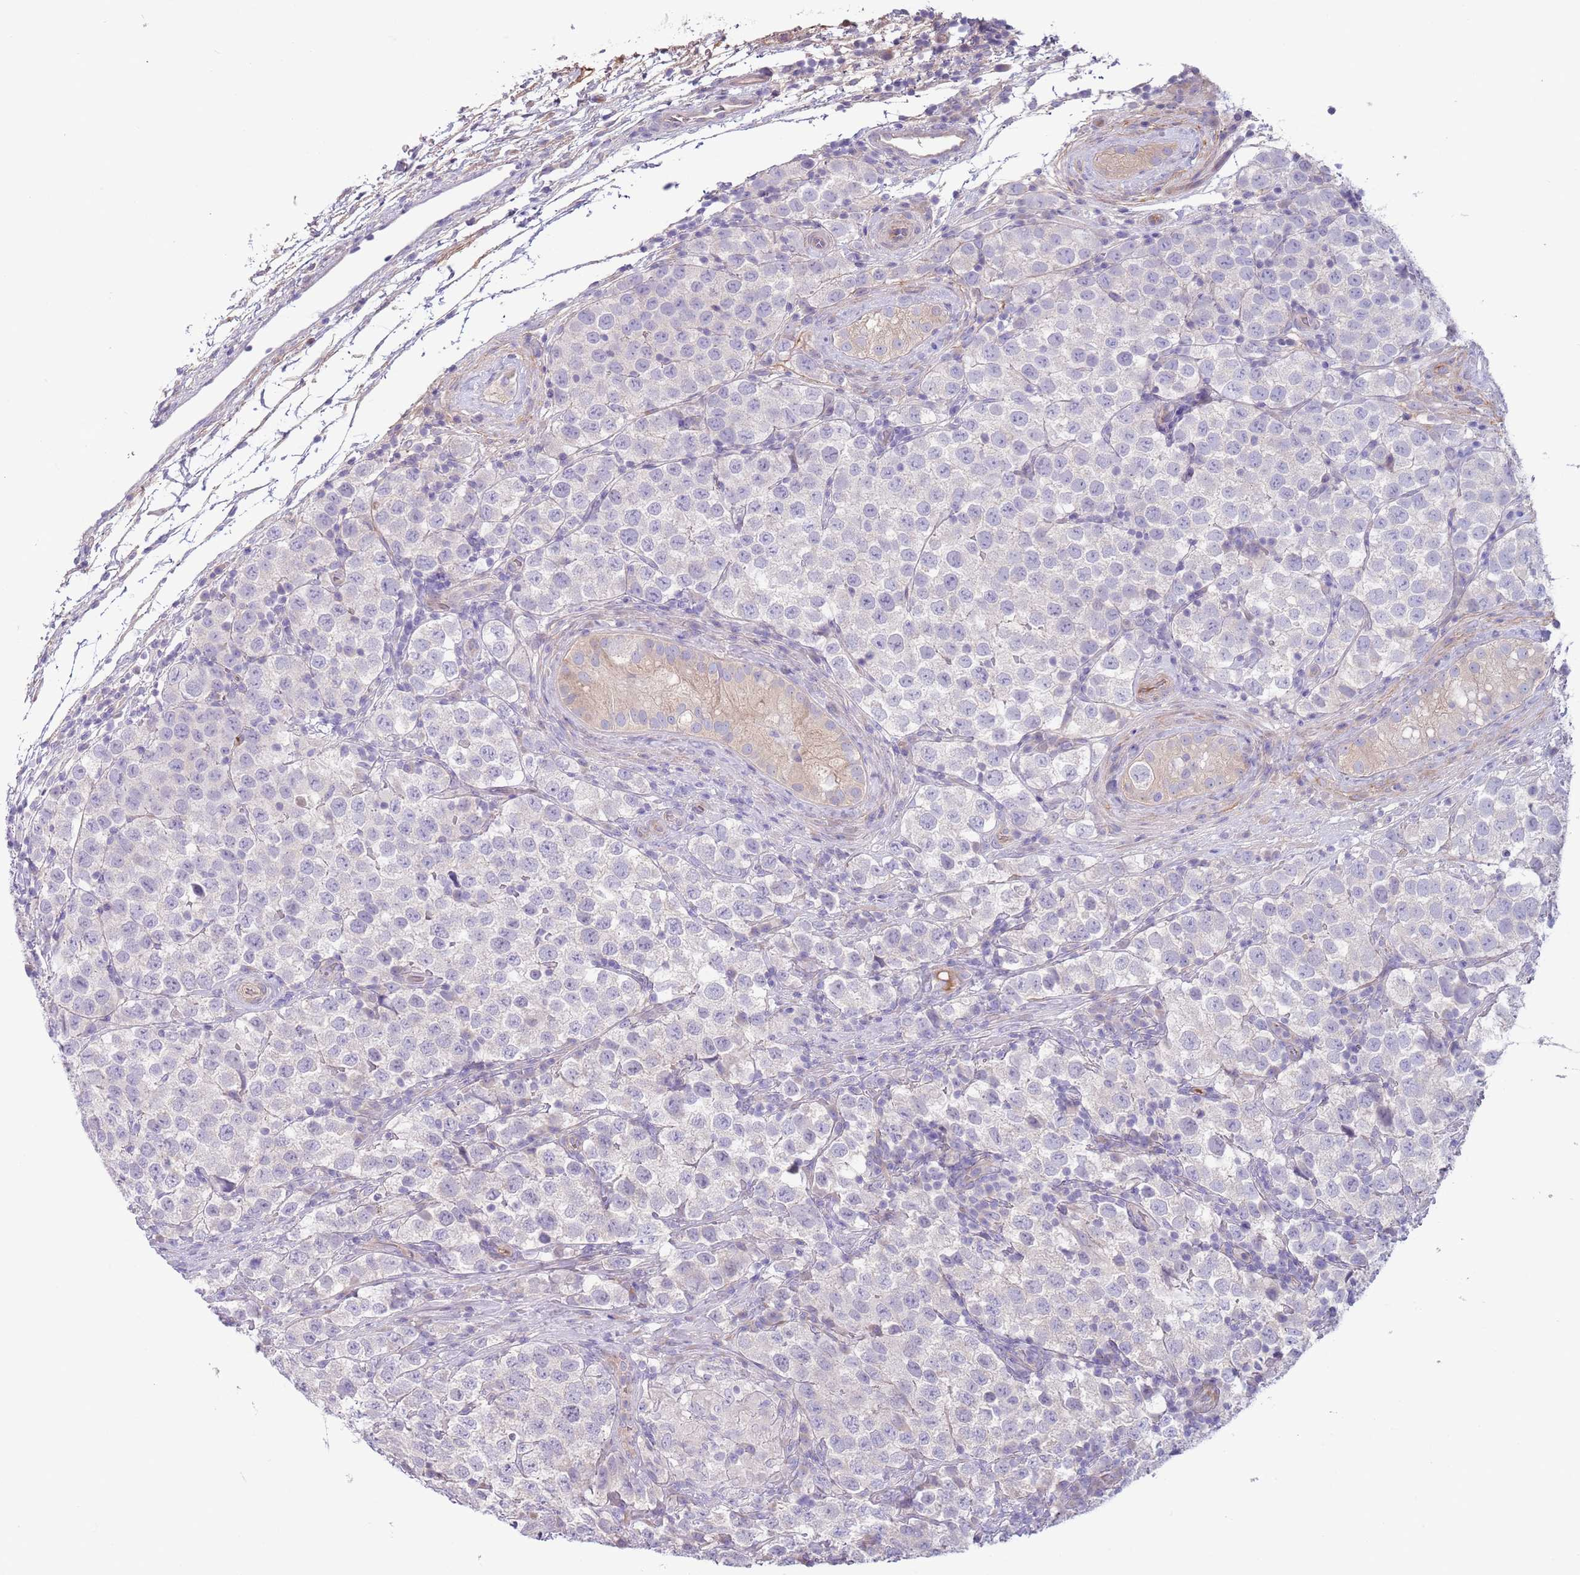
{"staining": {"intensity": "negative", "quantity": "none", "location": "none"}, "tissue": "testis cancer", "cell_type": "Tumor cells", "image_type": "cancer", "snomed": [{"axis": "morphology", "description": "Seminoma, NOS"}, {"axis": "topography", "description": "Testis"}], "caption": "A high-resolution image shows IHC staining of testis cancer (seminoma), which exhibits no significant positivity in tumor cells.", "gene": "CFH", "patient": {"sex": "male", "age": 34}}